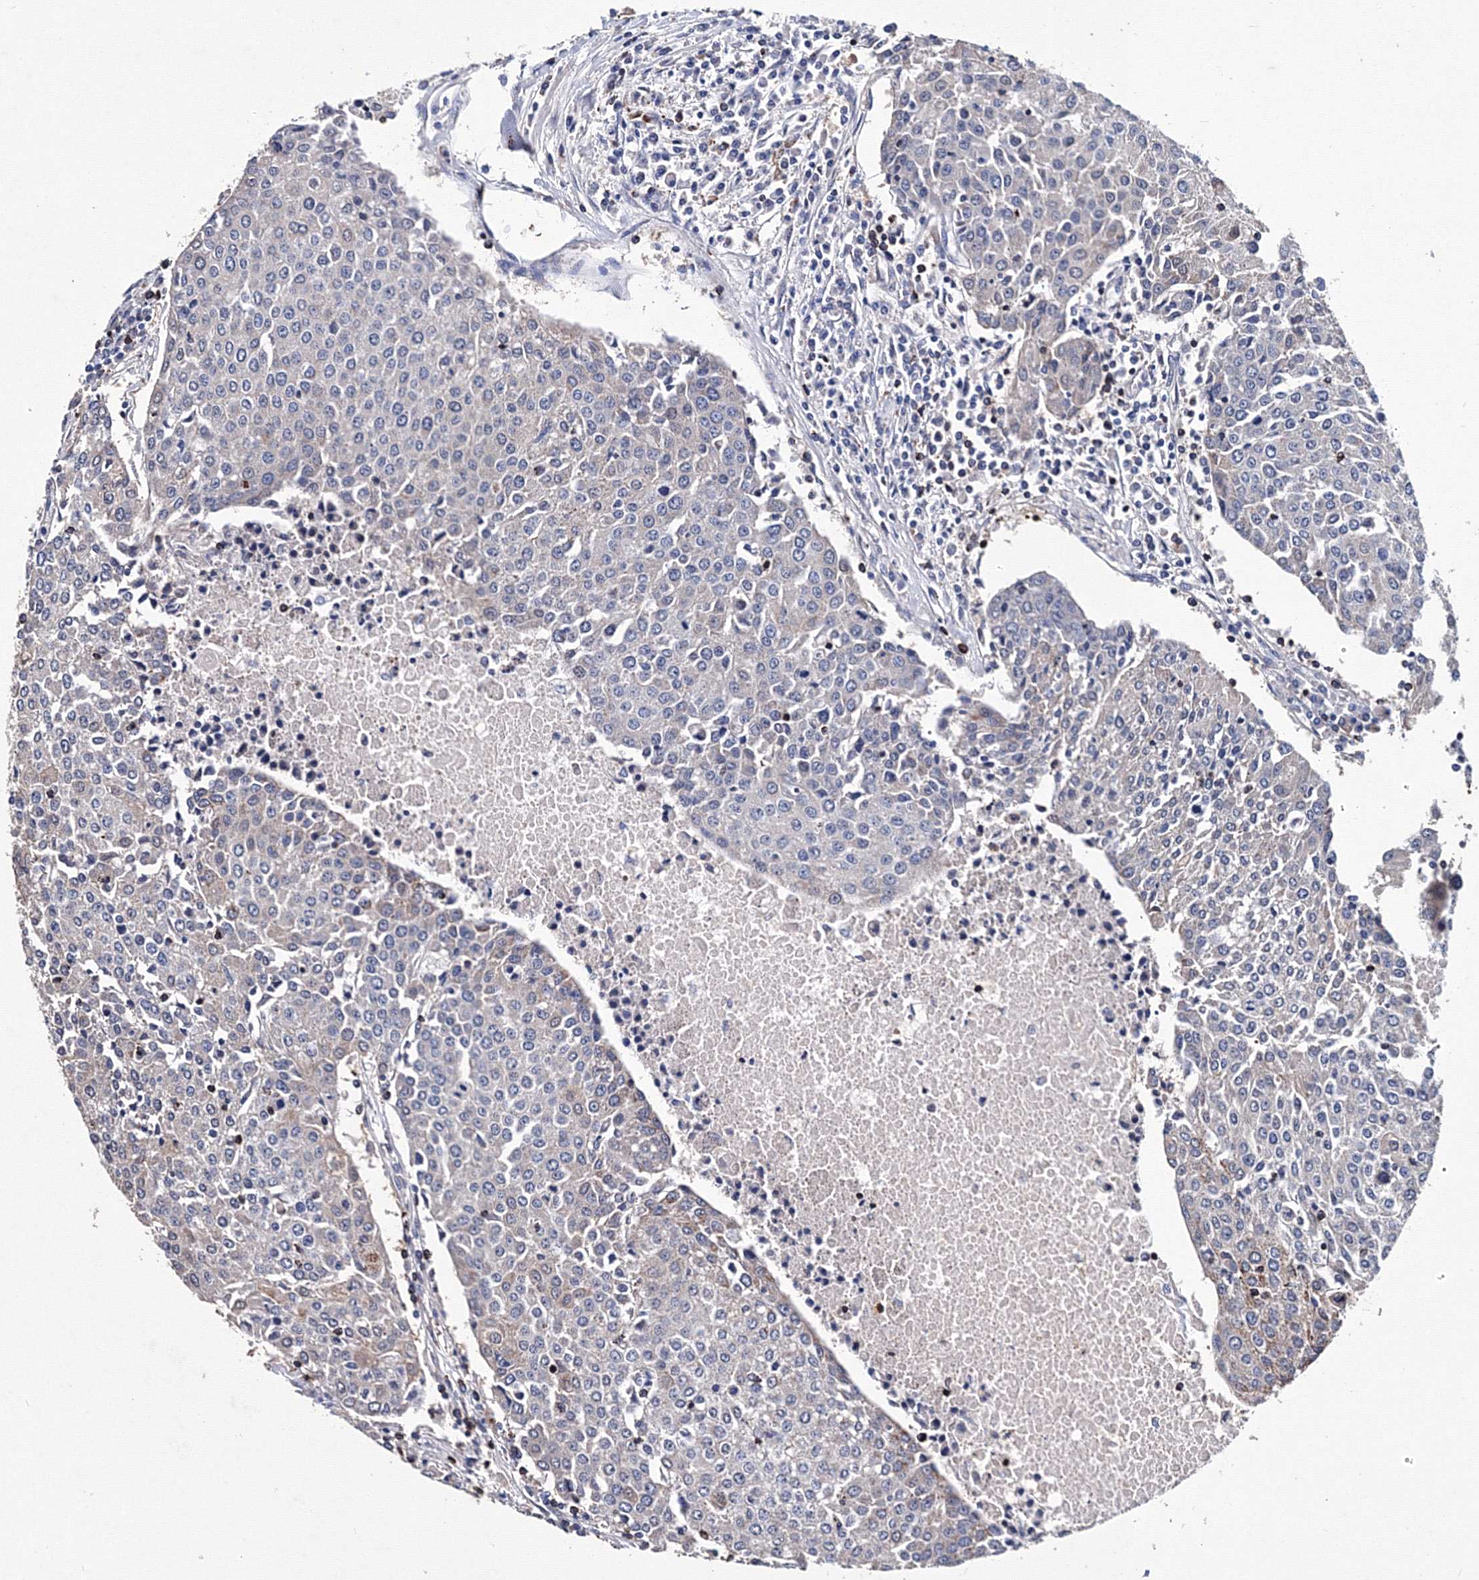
{"staining": {"intensity": "negative", "quantity": "none", "location": "none"}, "tissue": "urothelial cancer", "cell_type": "Tumor cells", "image_type": "cancer", "snomed": [{"axis": "morphology", "description": "Urothelial carcinoma, High grade"}, {"axis": "topography", "description": "Urinary bladder"}], "caption": "Tumor cells are negative for brown protein staining in urothelial cancer. Nuclei are stained in blue.", "gene": "PHYKPL", "patient": {"sex": "female", "age": 85}}